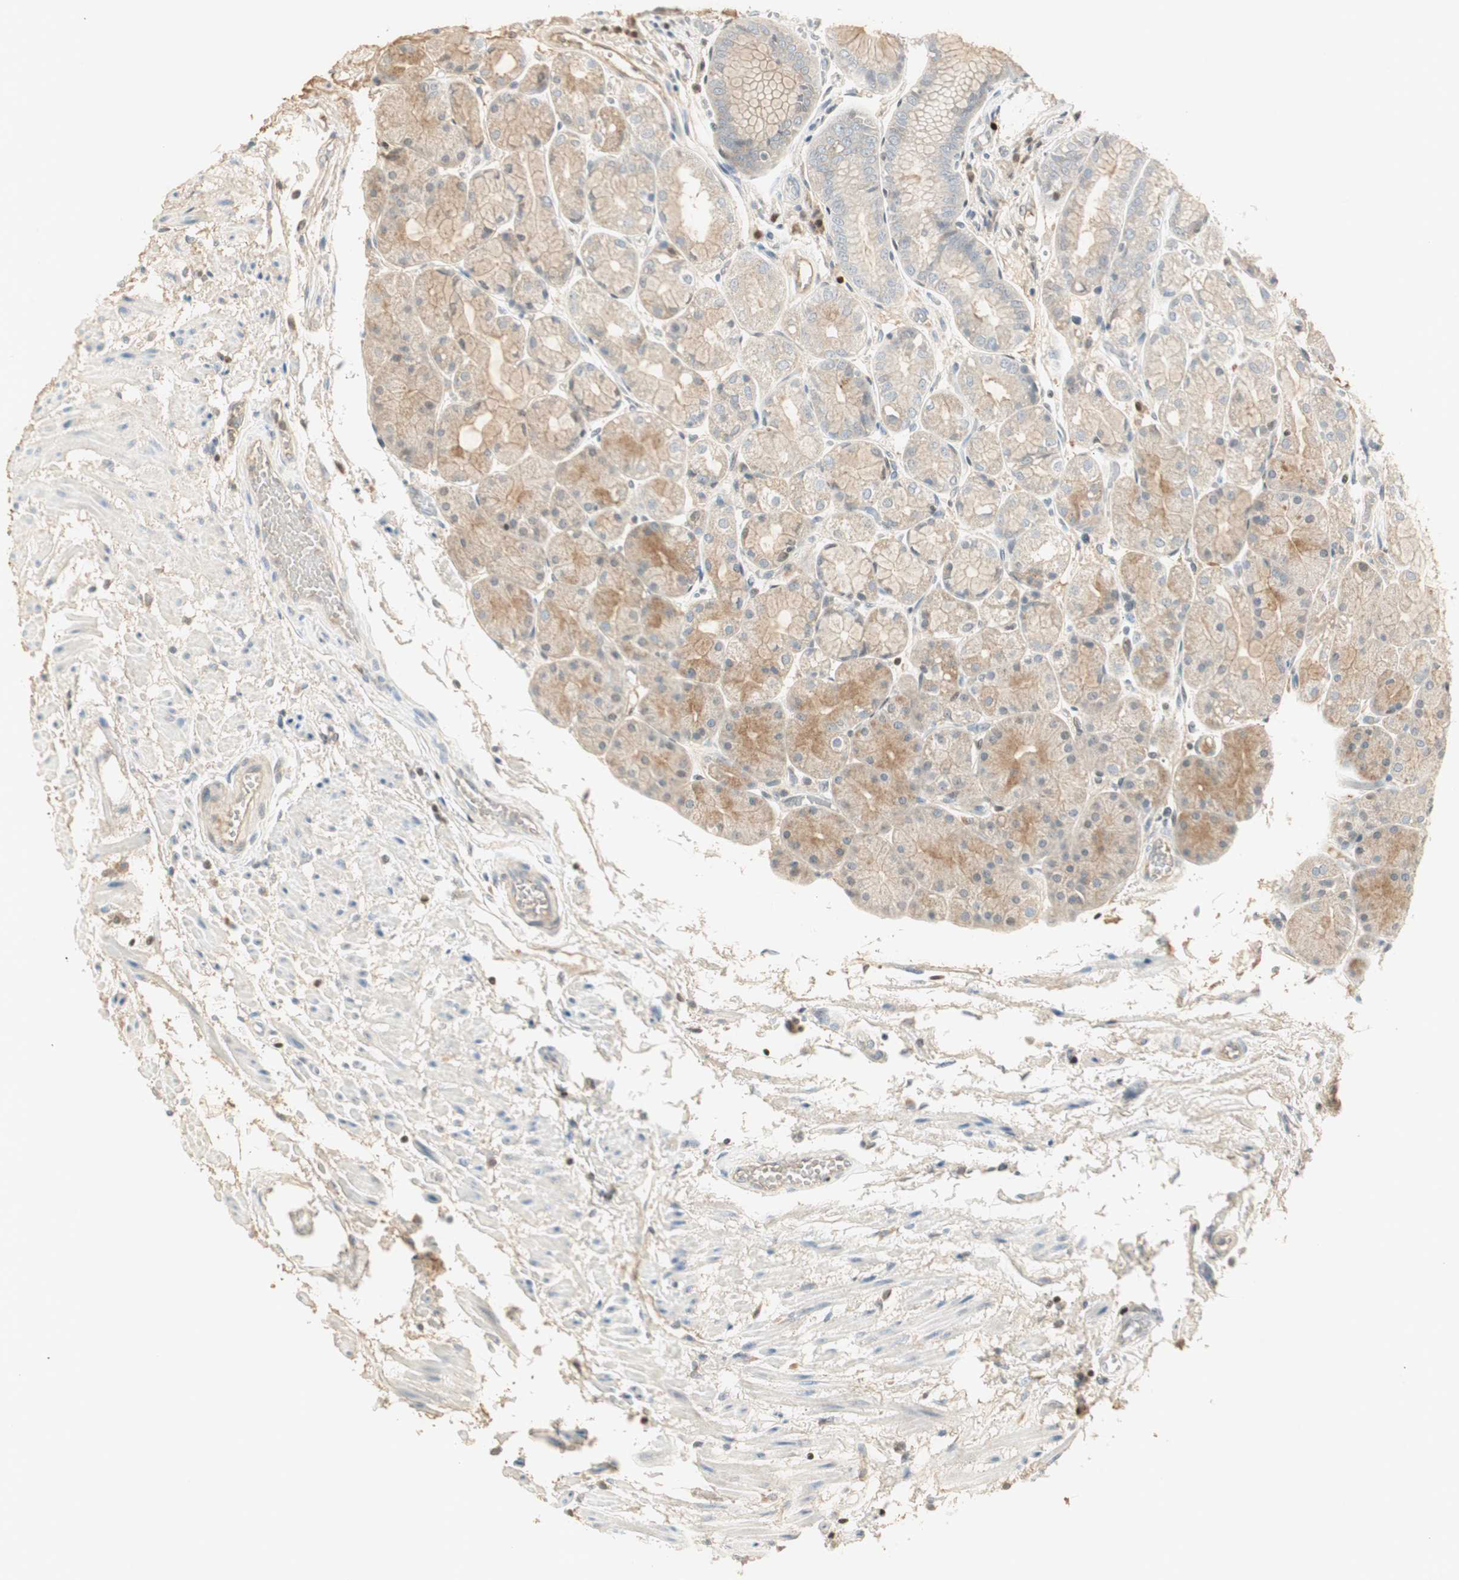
{"staining": {"intensity": "weak", "quantity": "25%-75%", "location": "cytoplasmic/membranous"}, "tissue": "stomach", "cell_type": "Glandular cells", "image_type": "normal", "snomed": [{"axis": "morphology", "description": "Normal tissue, NOS"}, {"axis": "topography", "description": "Stomach, upper"}], "caption": "This micrograph shows normal stomach stained with immunohistochemistry (IHC) to label a protein in brown. The cytoplasmic/membranous of glandular cells show weak positivity for the protein. Nuclei are counter-stained blue.", "gene": "RUNX2", "patient": {"sex": "male", "age": 72}}